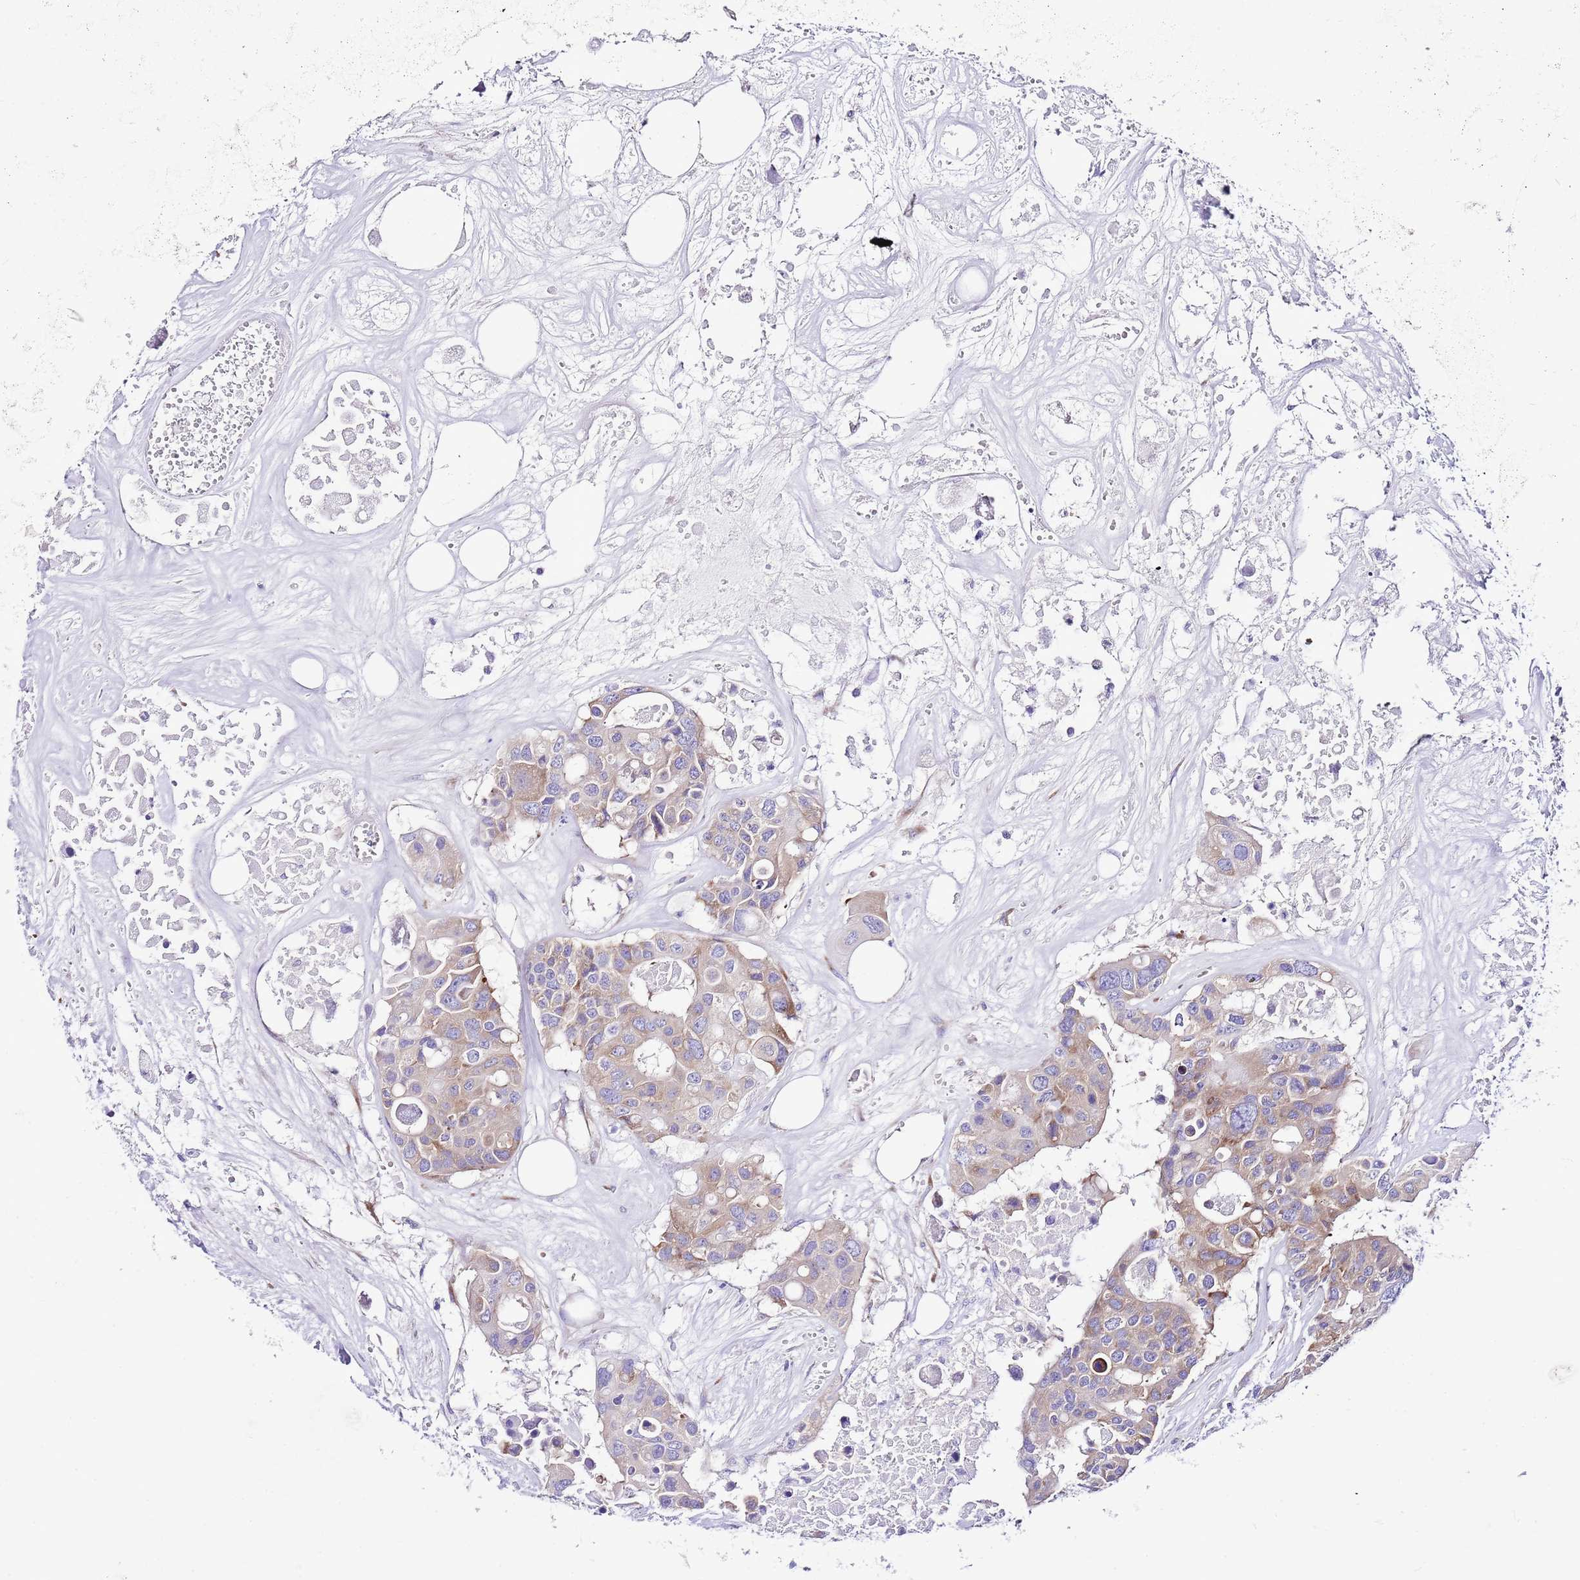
{"staining": {"intensity": "moderate", "quantity": "<25%", "location": "cytoplasmic/membranous"}, "tissue": "colorectal cancer", "cell_type": "Tumor cells", "image_type": "cancer", "snomed": [{"axis": "morphology", "description": "Adenocarcinoma, NOS"}, {"axis": "topography", "description": "Colon"}], "caption": "The immunohistochemical stain shows moderate cytoplasmic/membranous expression in tumor cells of colorectal adenocarcinoma tissue.", "gene": "RPS10", "patient": {"sex": "male", "age": 77}}